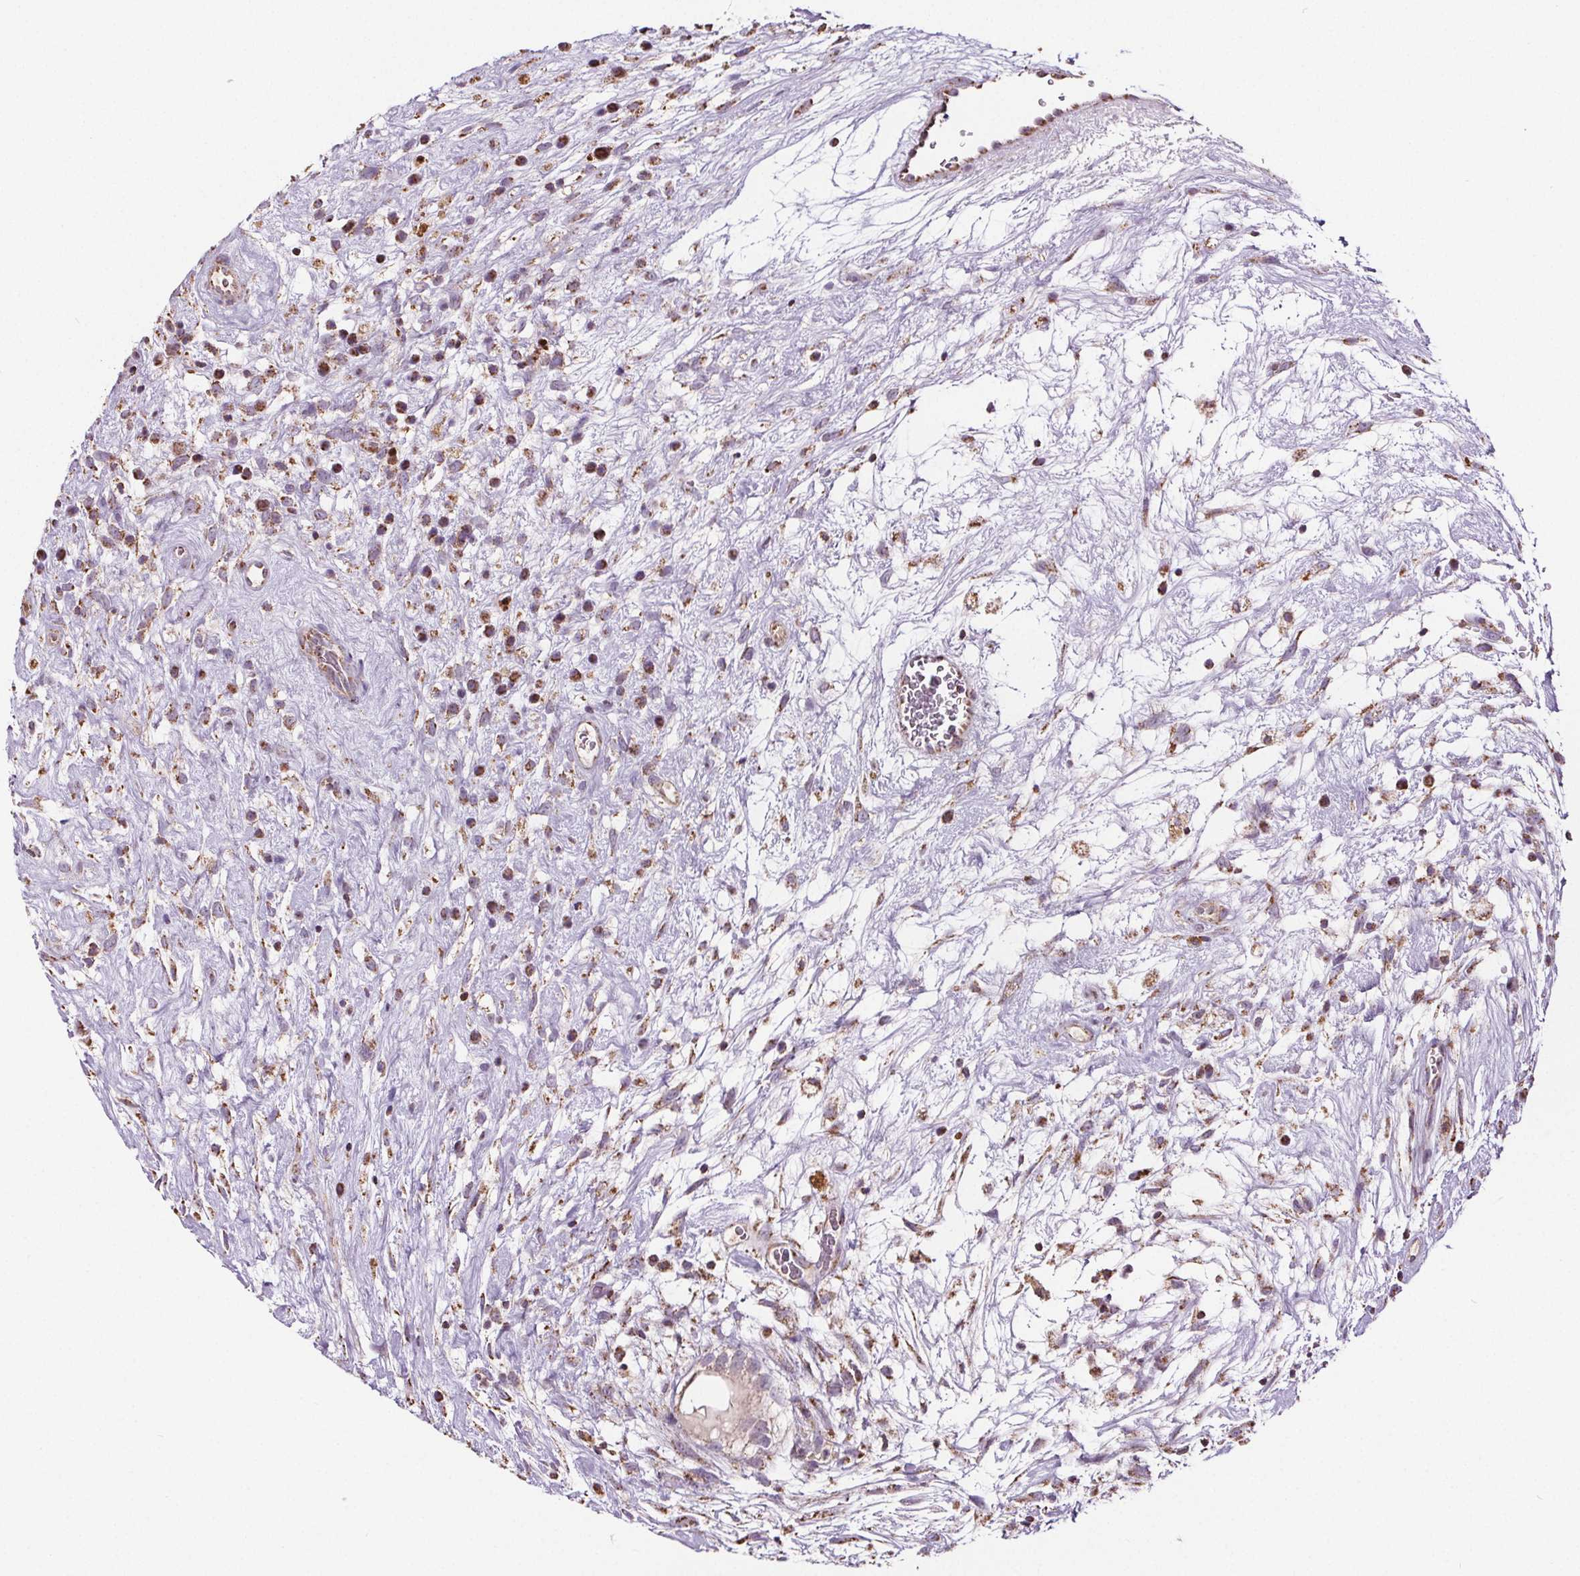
{"staining": {"intensity": "weak", "quantity": ">75%", "location": "cytoplasmic/membranous"}, "tissue": "testis cancer", "cell_type": "Tumor cells", "image_type": "cancer", "snomed": [{"axis": "morphology", "description": "Normal tissue, NOS"}, {"axis": "morphology", "description": "Carcinoma, Embryonal, NOS"}, {"axis": "topography", "description": "Testis"}], "caption": "The image demonstrates a brown stain indicating the presence of a protein in the cytoplasmic/membranous of tumor cells in testis embryonal carcinoma. Immunohistochemistry stains the protein in brown and the nuclei are stained blue.", "gene": "SUCLA2", "patient": {"sex": "male", "age": 32}}